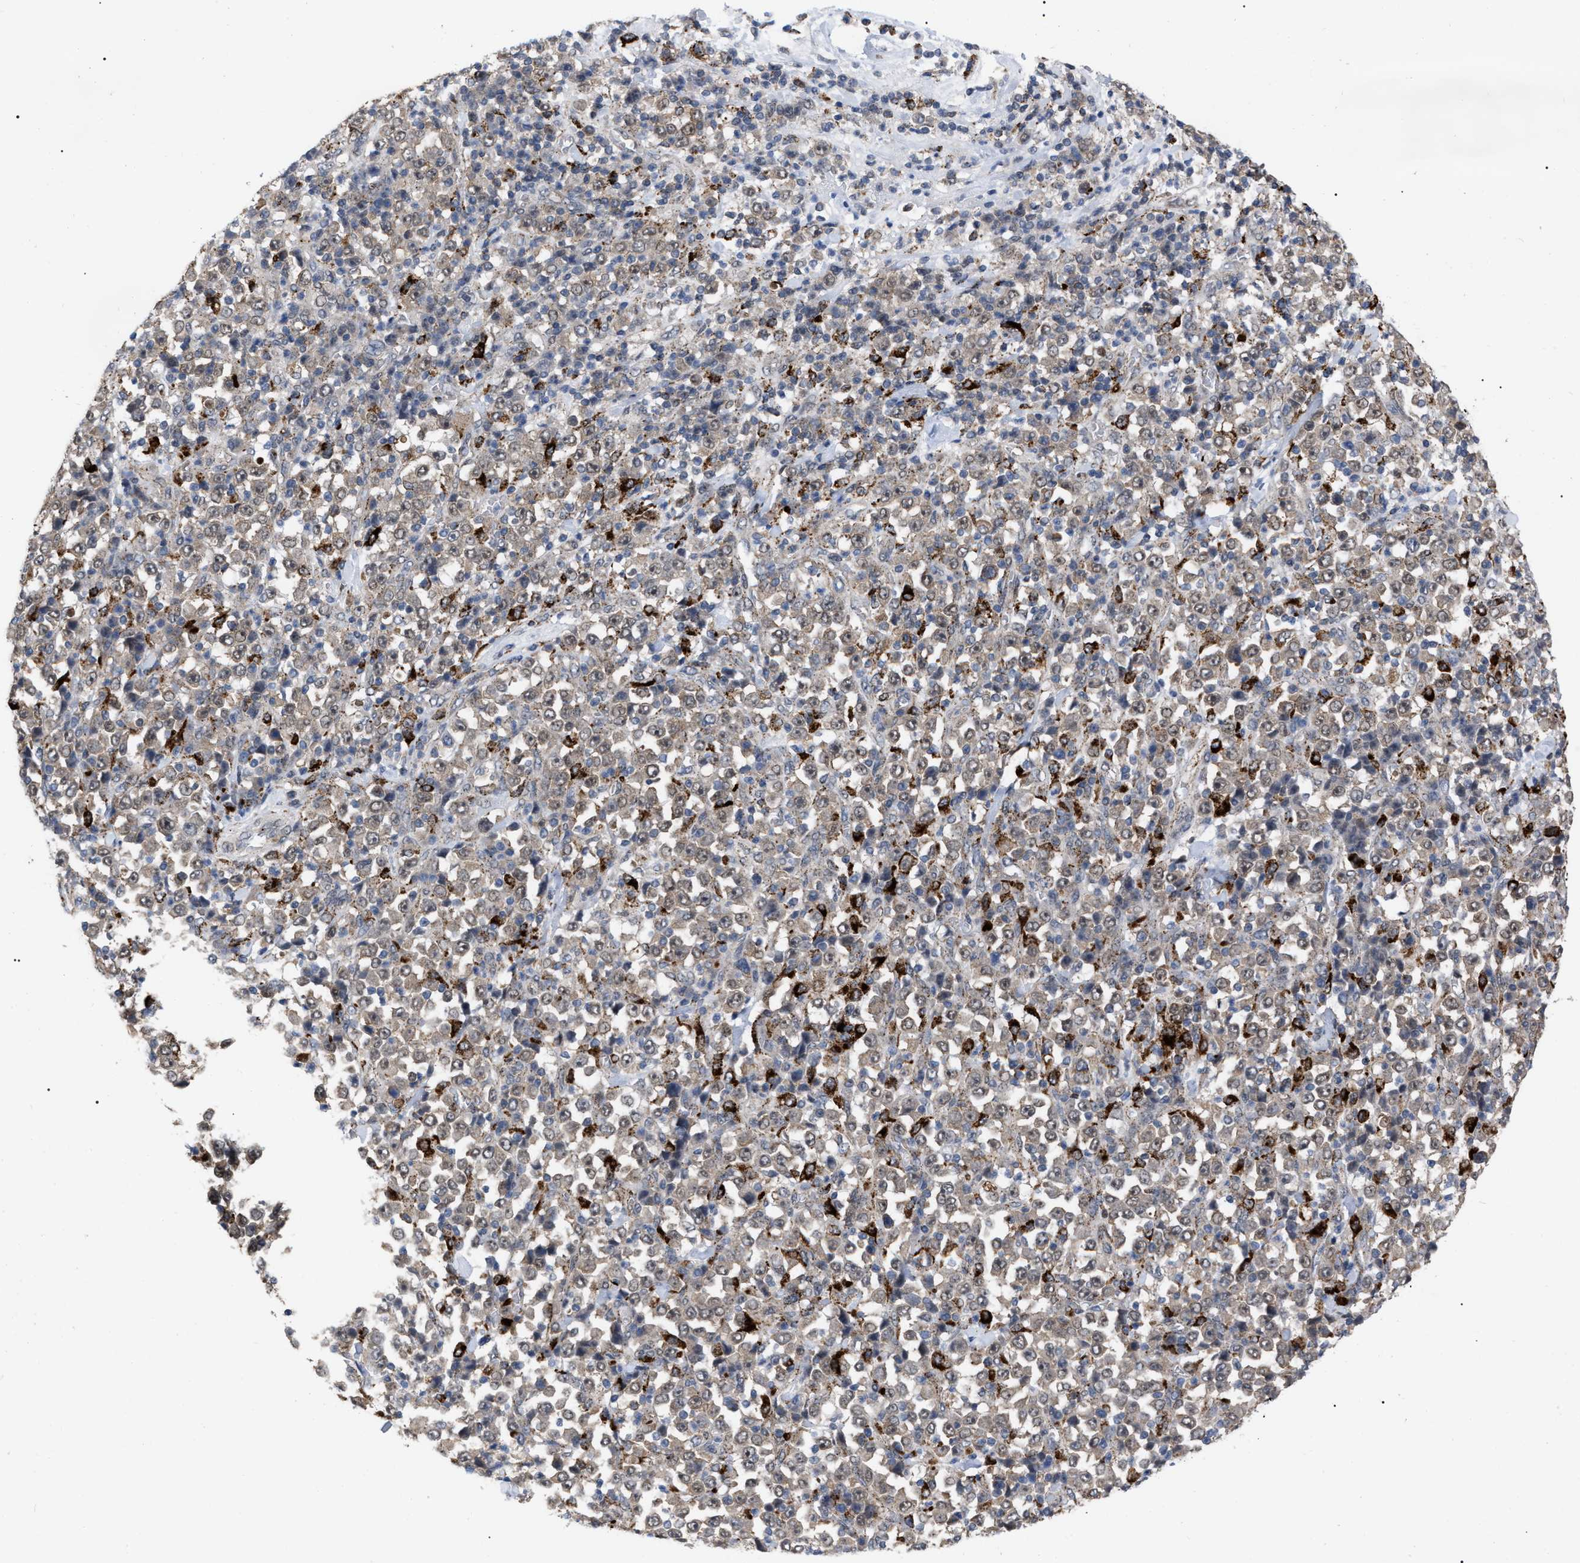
{"staining": {"intensity": "weak", "quantity": ">75%", "location": "cytoplasmic/membranous"}, "tissue": "stomach cancer", "cell_type": "Tumor cells", "image_type": "cancer", "snomed": [{"axis": "morphology", "description": "Normal tissue, NOS"}, {"axis": "morphology", "description": "Adenocarcinoma, NOS"}, {"axis": "topography", "description": "Stomach, upper"}, {"axis": "topography", "description": "Stomach"}], "caption": "Human adenocarcinoma (stomach) stained with a protein marker demonstrates weak staining in tumor cells.", "gene": "UPF1", "patient": {"sex": "male", "age": 59}}